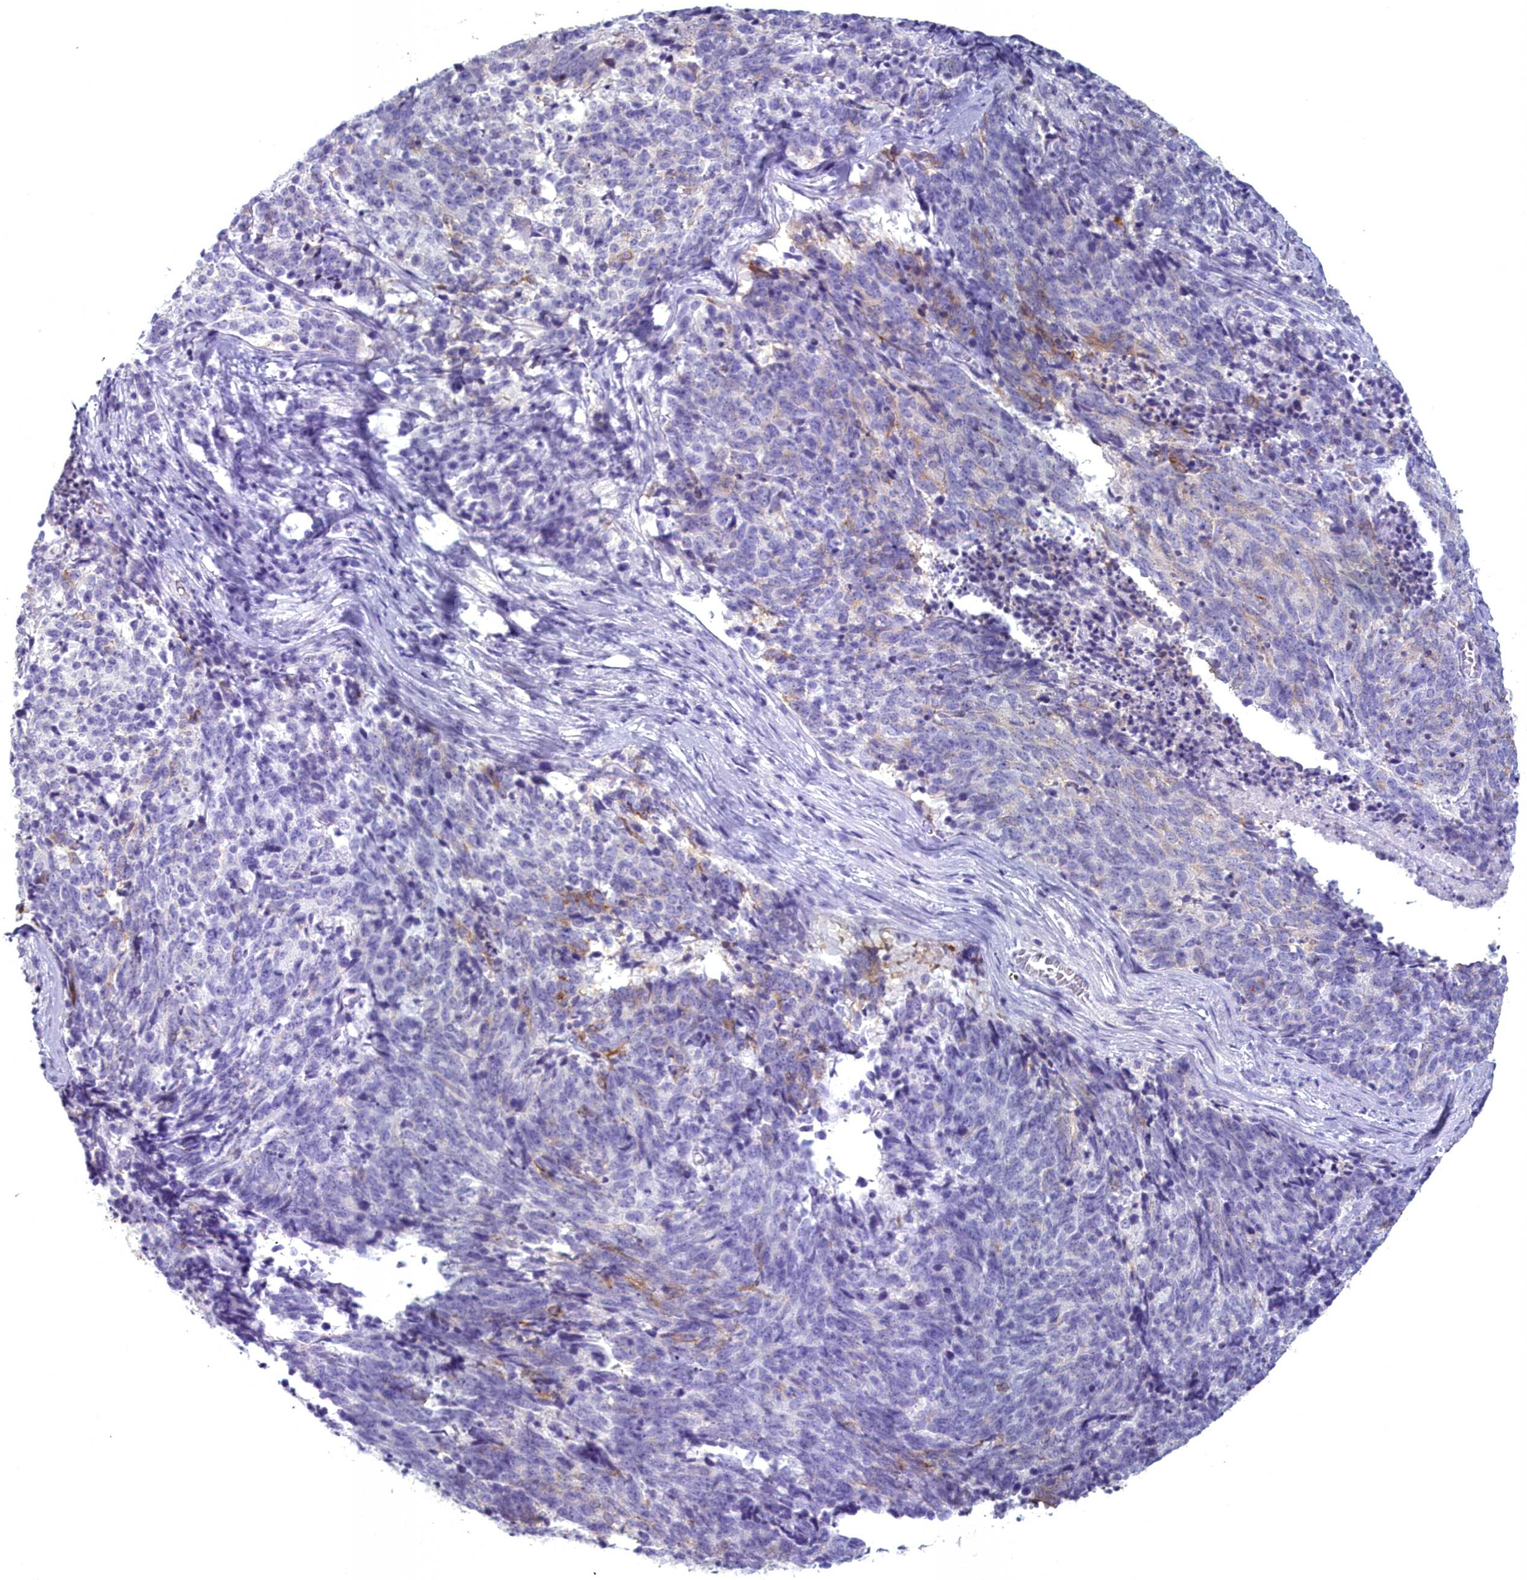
{"staining": {"intensity": "moderate", "quantity": "<25%", "location": "cytoplasmic/membranous"}, "tissue": "cervical cancer", "cell_type": "Tumor cells", "image_type": "cancer", "snomed": [{"axis": "morphology", "description": "Squamous cell carcinoma, NOS"}, {"axis": "topography", "description": "Cervix"}], "caption": "The micrograph demonstrates a brown stain indicating the presence of a protein in the cytoplasmic/membranous of tumor cells in cervical squamous cell carcinoma. The staining was performed using DAB to visualize the protein expression in brown, while the nuclei were stained in blue with hematoxylin (Magnification: 20x).", "gene": "MAP6", "patient": {"sex": "female", "age": 29}}